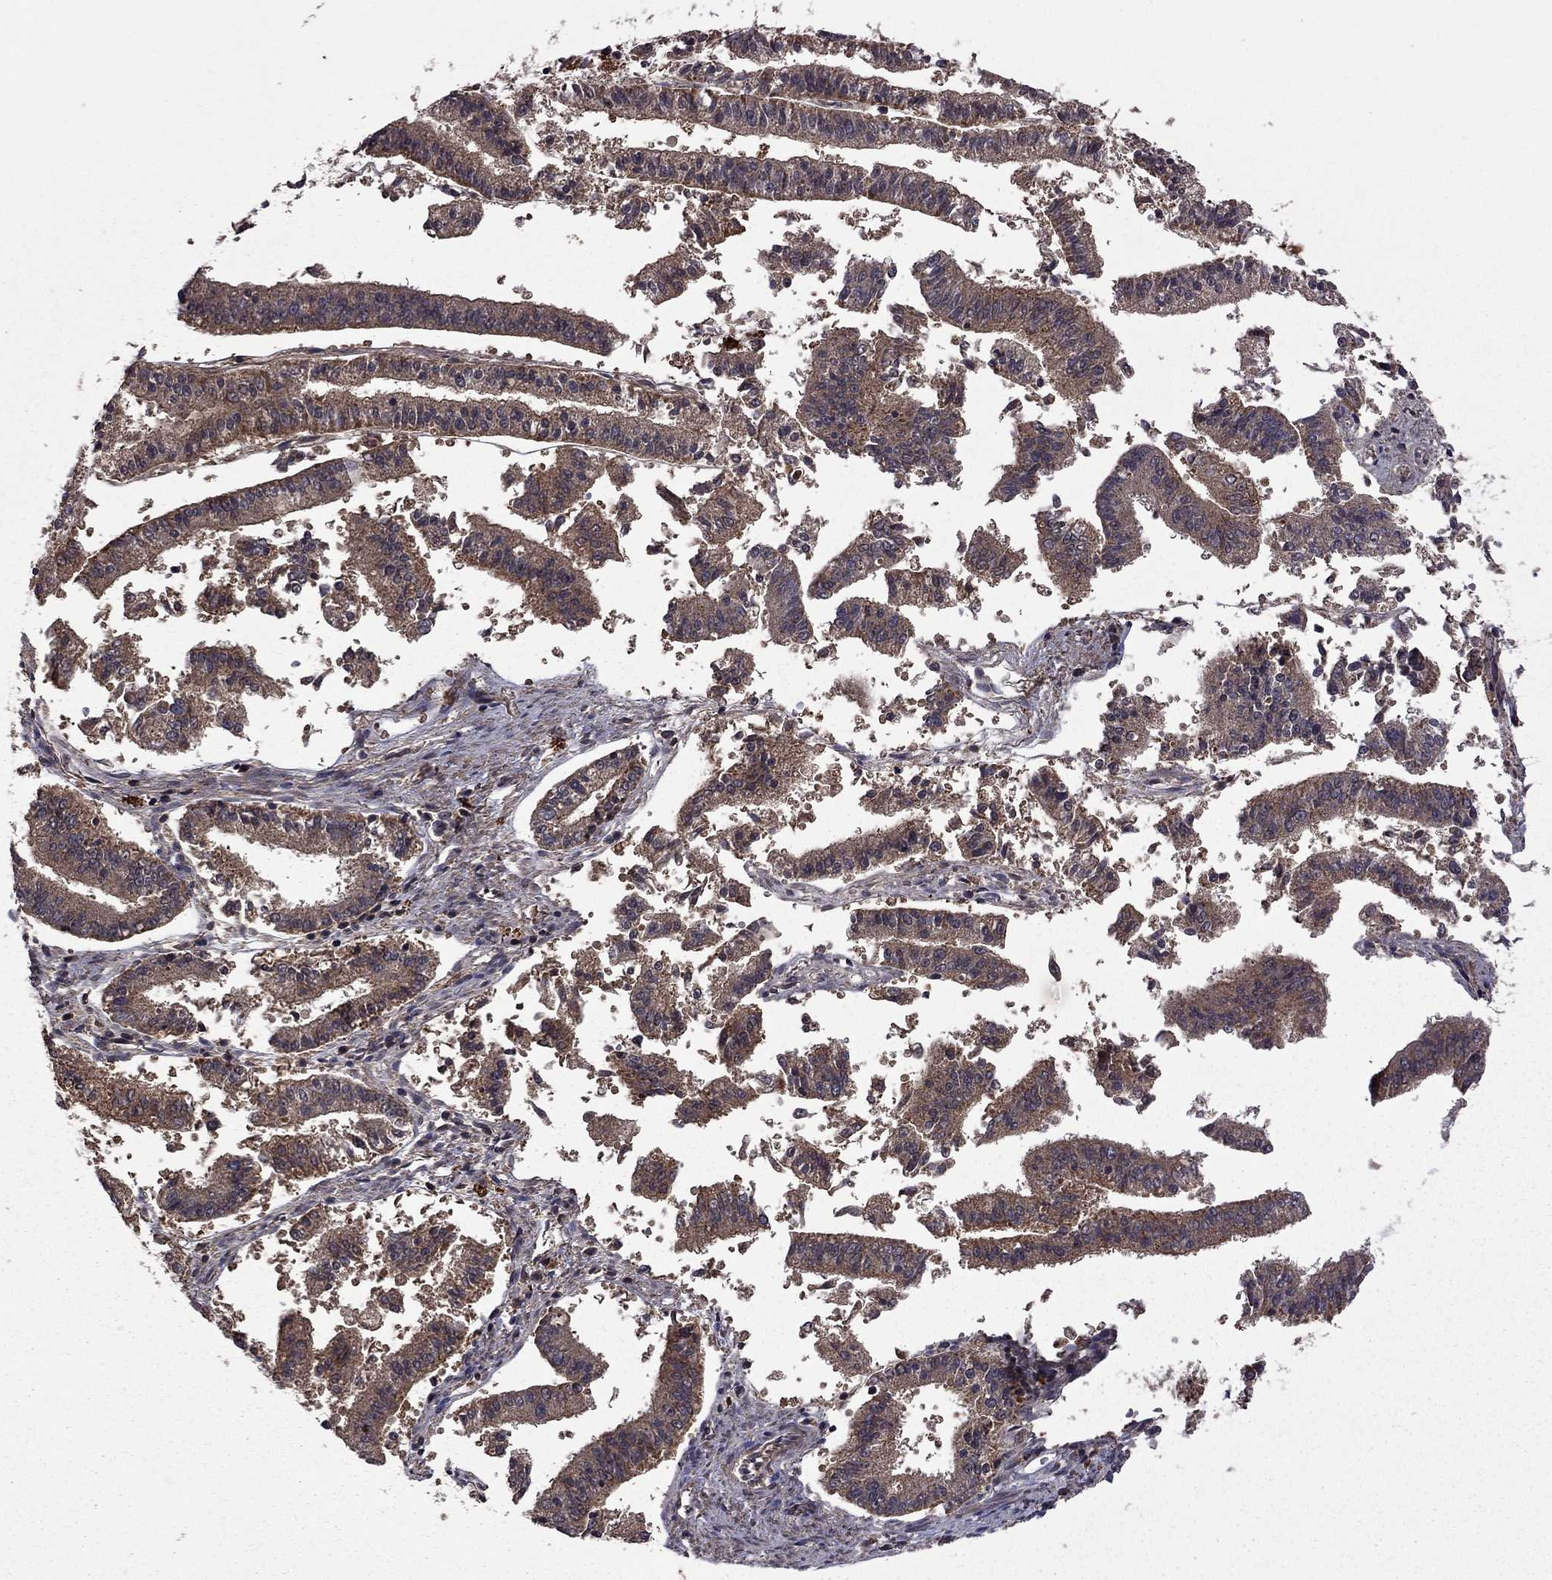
{"staining": {"intensity": "moderate", "quantity": ">75%", "location": "cytoplasmic/membranous"}, "tissue": "endometrial cancer", "cell_type": "Tumor cells", "image_type": "cancer", "snomed": [{"axis": "morphology", "description": "Adenocarcinoma, NOS"}, {"axis": "topography", "description": "Endometrium"}], "caption": "The histopathology image exhibits a brown stain indicating the presence of a protein in the cytoplasmic/membranous of tumor cells in endometrial cancer (adenocarcinoma). (DAB IHC with brightfield microscopy, high magnification).", "gene": "IPP", "patient": {"sex": "female", "age": 66}}